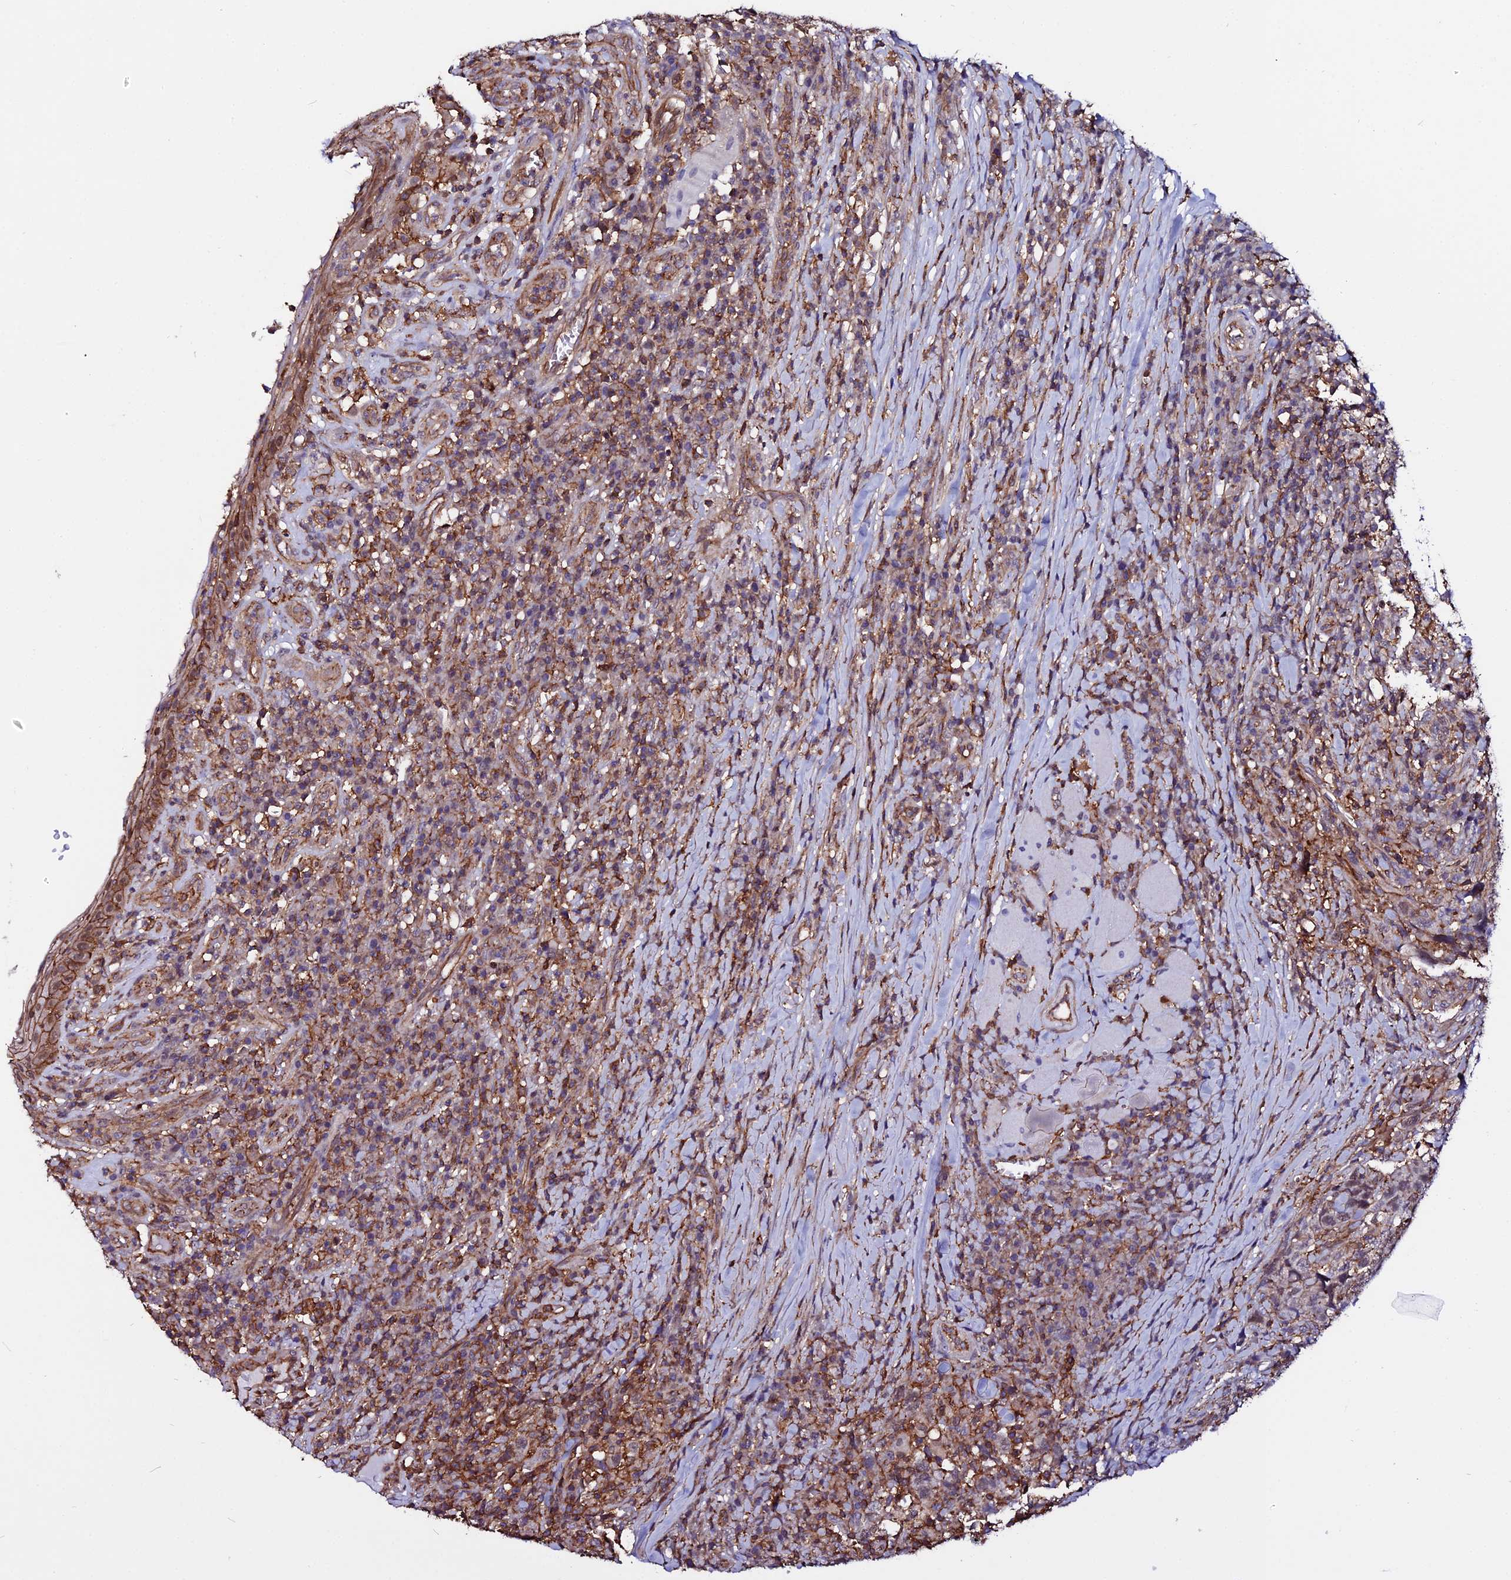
{"staining": {"intensity": "moderate", "quantity": "25%-75%", "location": "cytoplasmic/membranous"}, "tissue": "head and neck cancer", "cell_type": "Tumor cells", "image_type": "cancer", "snomed": [{"axis": "morphology", "description": "Squamous cell carcinoma, NOS"}, {"axis": "topography", "description": "Head-Neck"}], "caption": "Immunohistochemistry (IHC) of human head and neck cancer (squamous cell carcinoma) shows medium levels of moderate cytoplasmic/membranous positivity in about 25%-75% of tumor cells.", "gene": "USP17L15", "patient": {"sex": "male", "age": 66}}